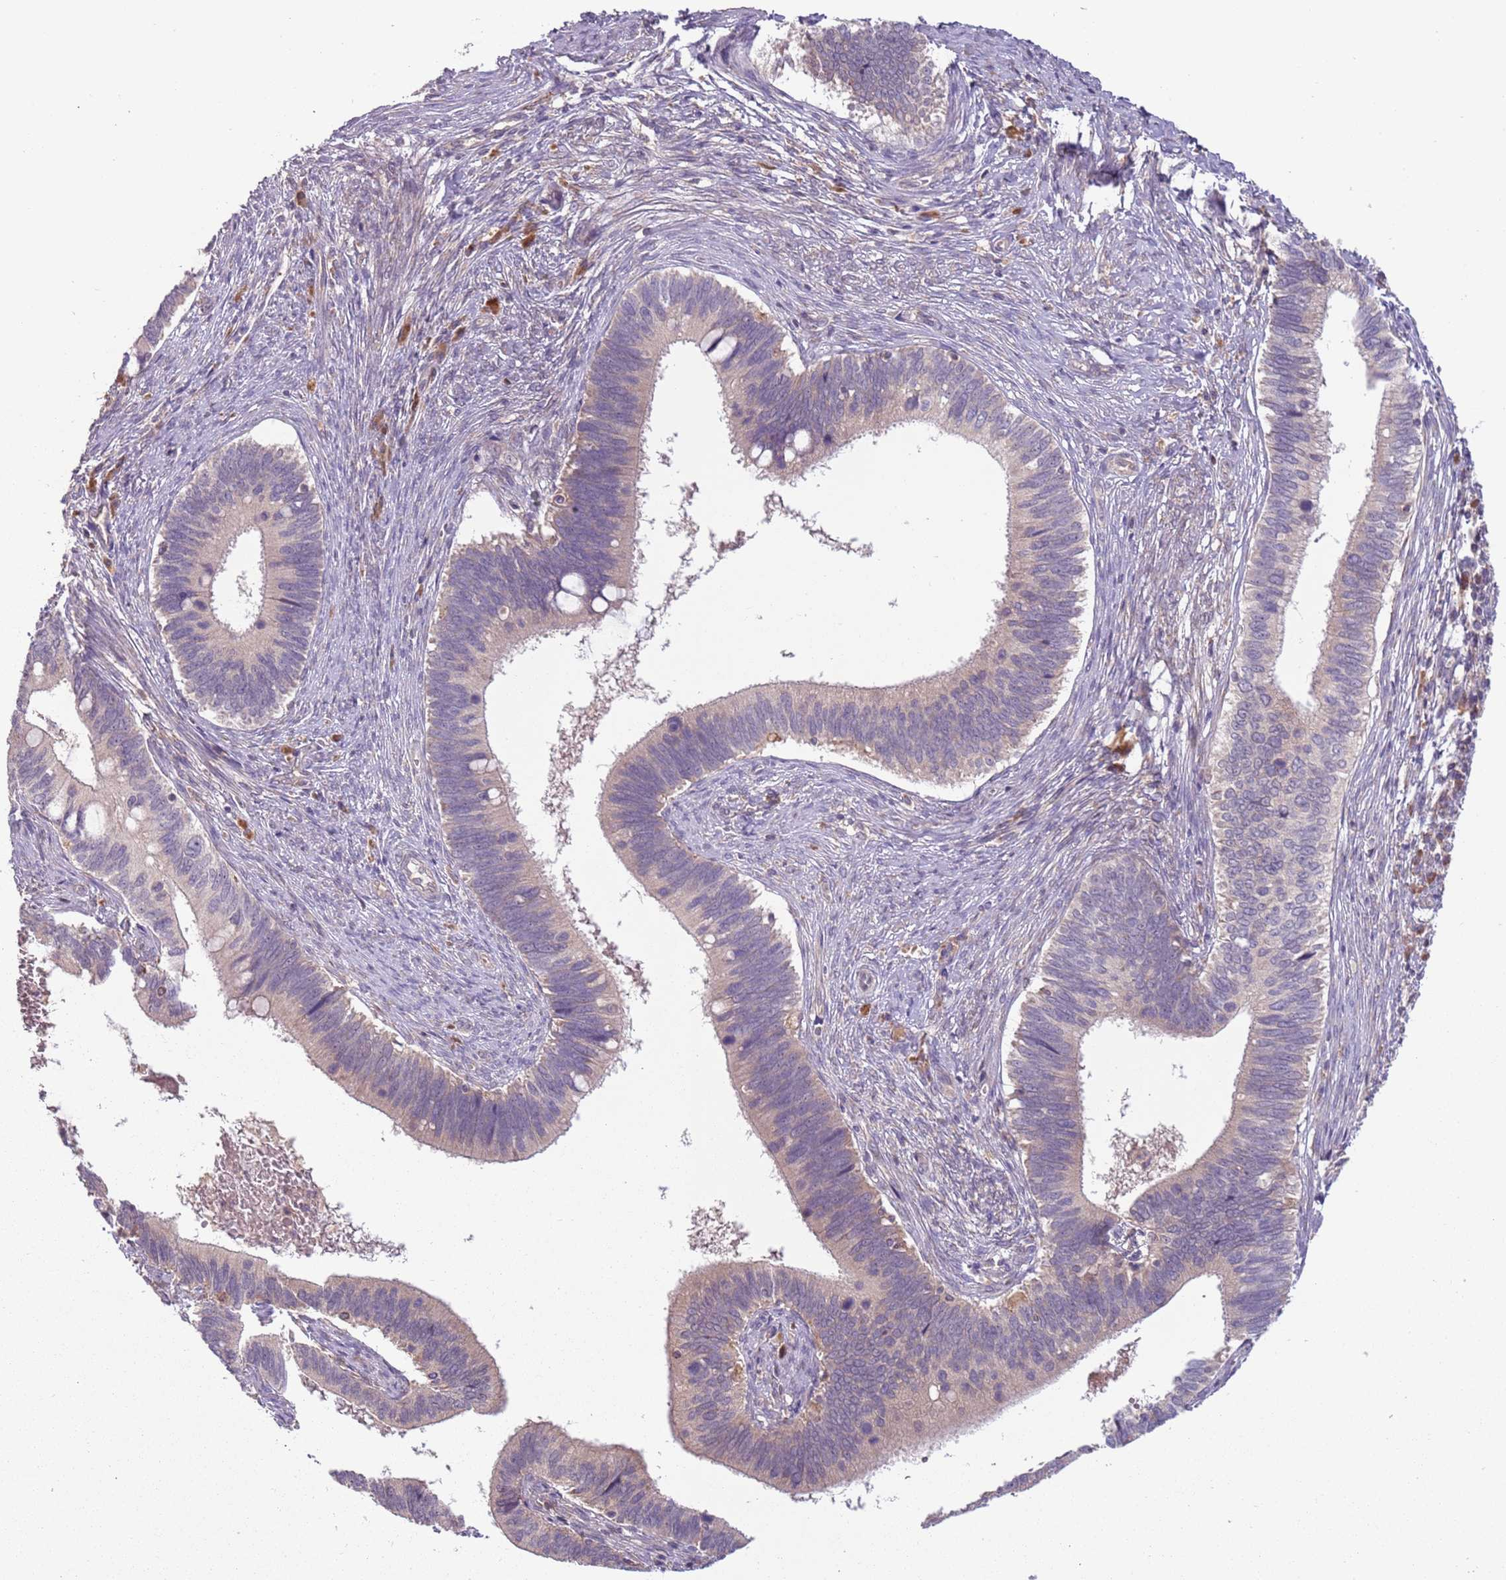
{"staining": {"intensity": "negative", "quantity": "none", "location": "none"}, "tissue": "cervical cancer", "cell_type": "Tumor cells", "image_type": "cancer", "snomed": [{"axis": "morphology", "description": "Adenocarcinoma, NOS"}, {"axis": "topography", "description": "Cervix"}], "caption": "An image of human adenocarcinoma (cervical) is negative for staining in tumor cells.", "gene": "FECH", "patient": {"sex": "female", "age": 42}}